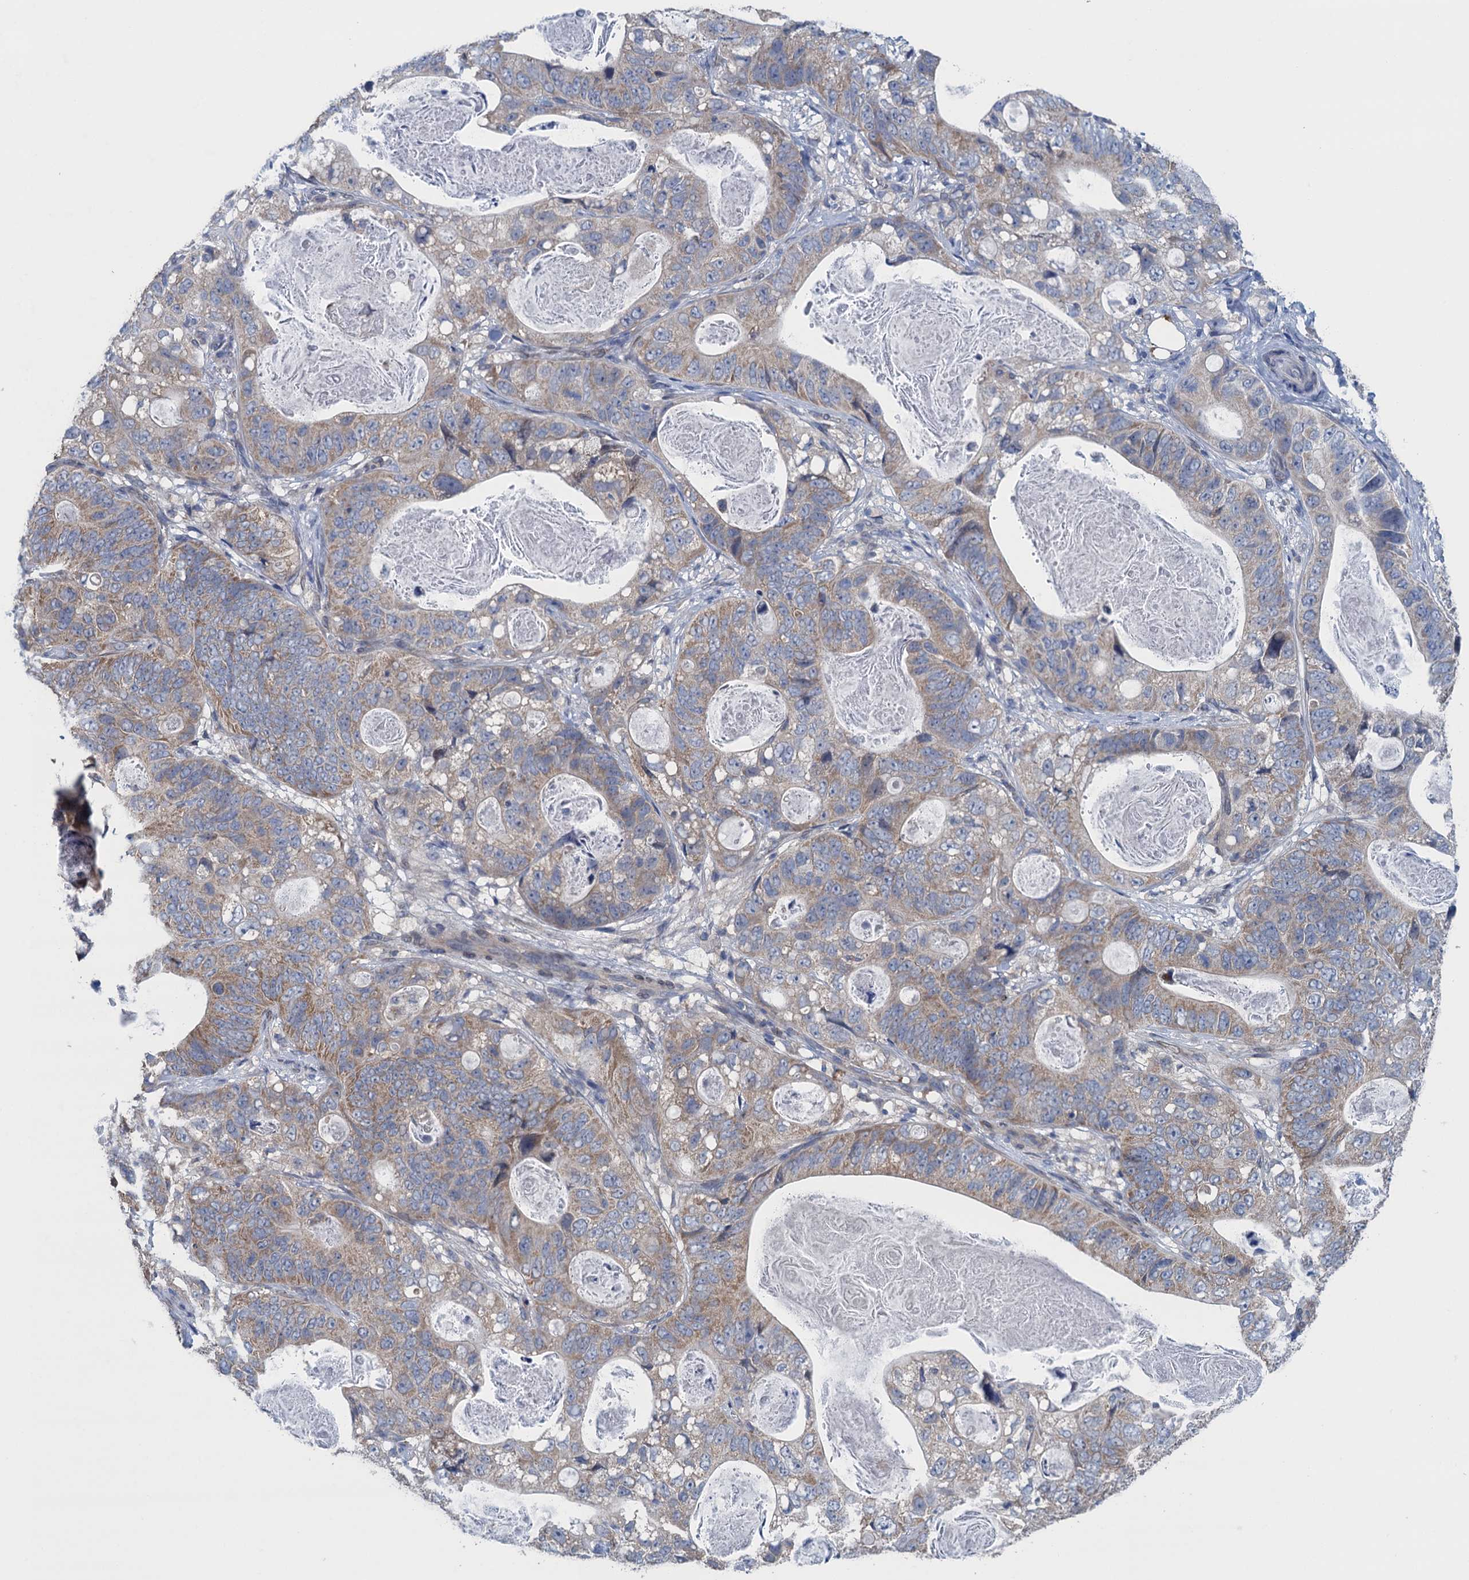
{"staining": {"intensity": "weak", "quantity": "25%-75%", "location": "cytoplasmic/membranous"}, "tissue": "stomach cancer", "cell_type": "Tumor cells", "image_type": "cancer", "snomed": [{"axis": "morphology", "description": "Normal tissue, NOS"}, {"axis": "morphology", "description": "Adenocarcinoma, NOS"}, {"axis": "topography", "description": "Stomach"}], "caption": "Tumor cells demonstrate low levels of weak cytoplasmic/membranous positivity in about 25%-75% of cells in human stomach cancer (adenocarcinoma).", "gene": "CTU2", "patient": {"sex": "female", "age": 89}}